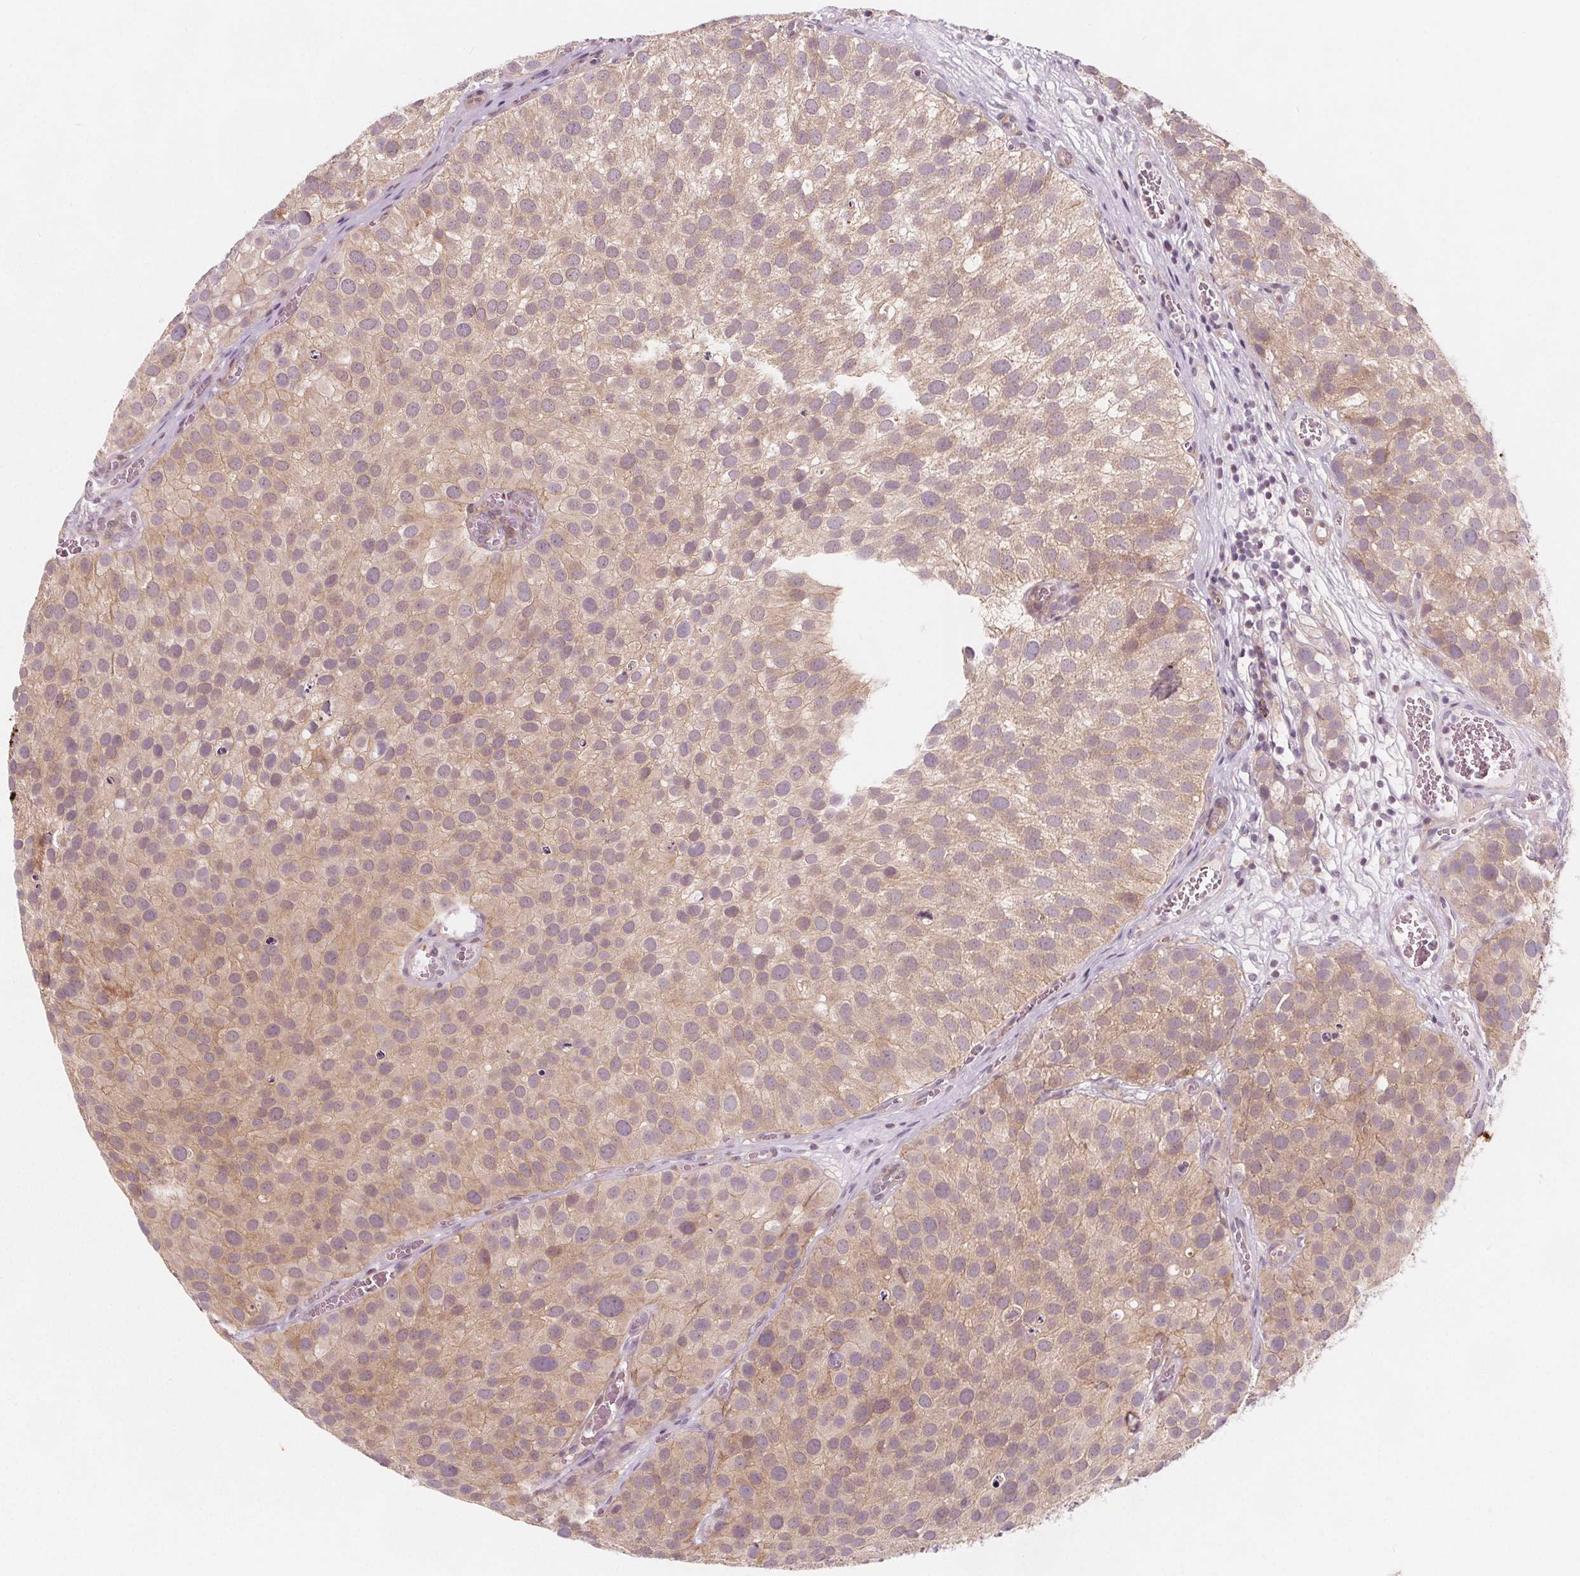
{"staining": {"intensity": "weak", "quantity": ">75%", "location": "cytoplasmic/membranous"}, "tissue": "urothelial cancer", "cell_type": "Tumor cells", "image_type": "cancer", "snomed": [{"axis": "morphology", "description": "Urothelial carcinoma, Low grade"}, {"axis": "topography", "description": "Urinary bladder"}], "caption": "Tumor cells display weak cytoplasmic/membranous positivity in approximately >75% of cells in low-grade urothelial carcinoma.", "gene": "ADAM33", "patient": {"sex": "female", "age": 69}}